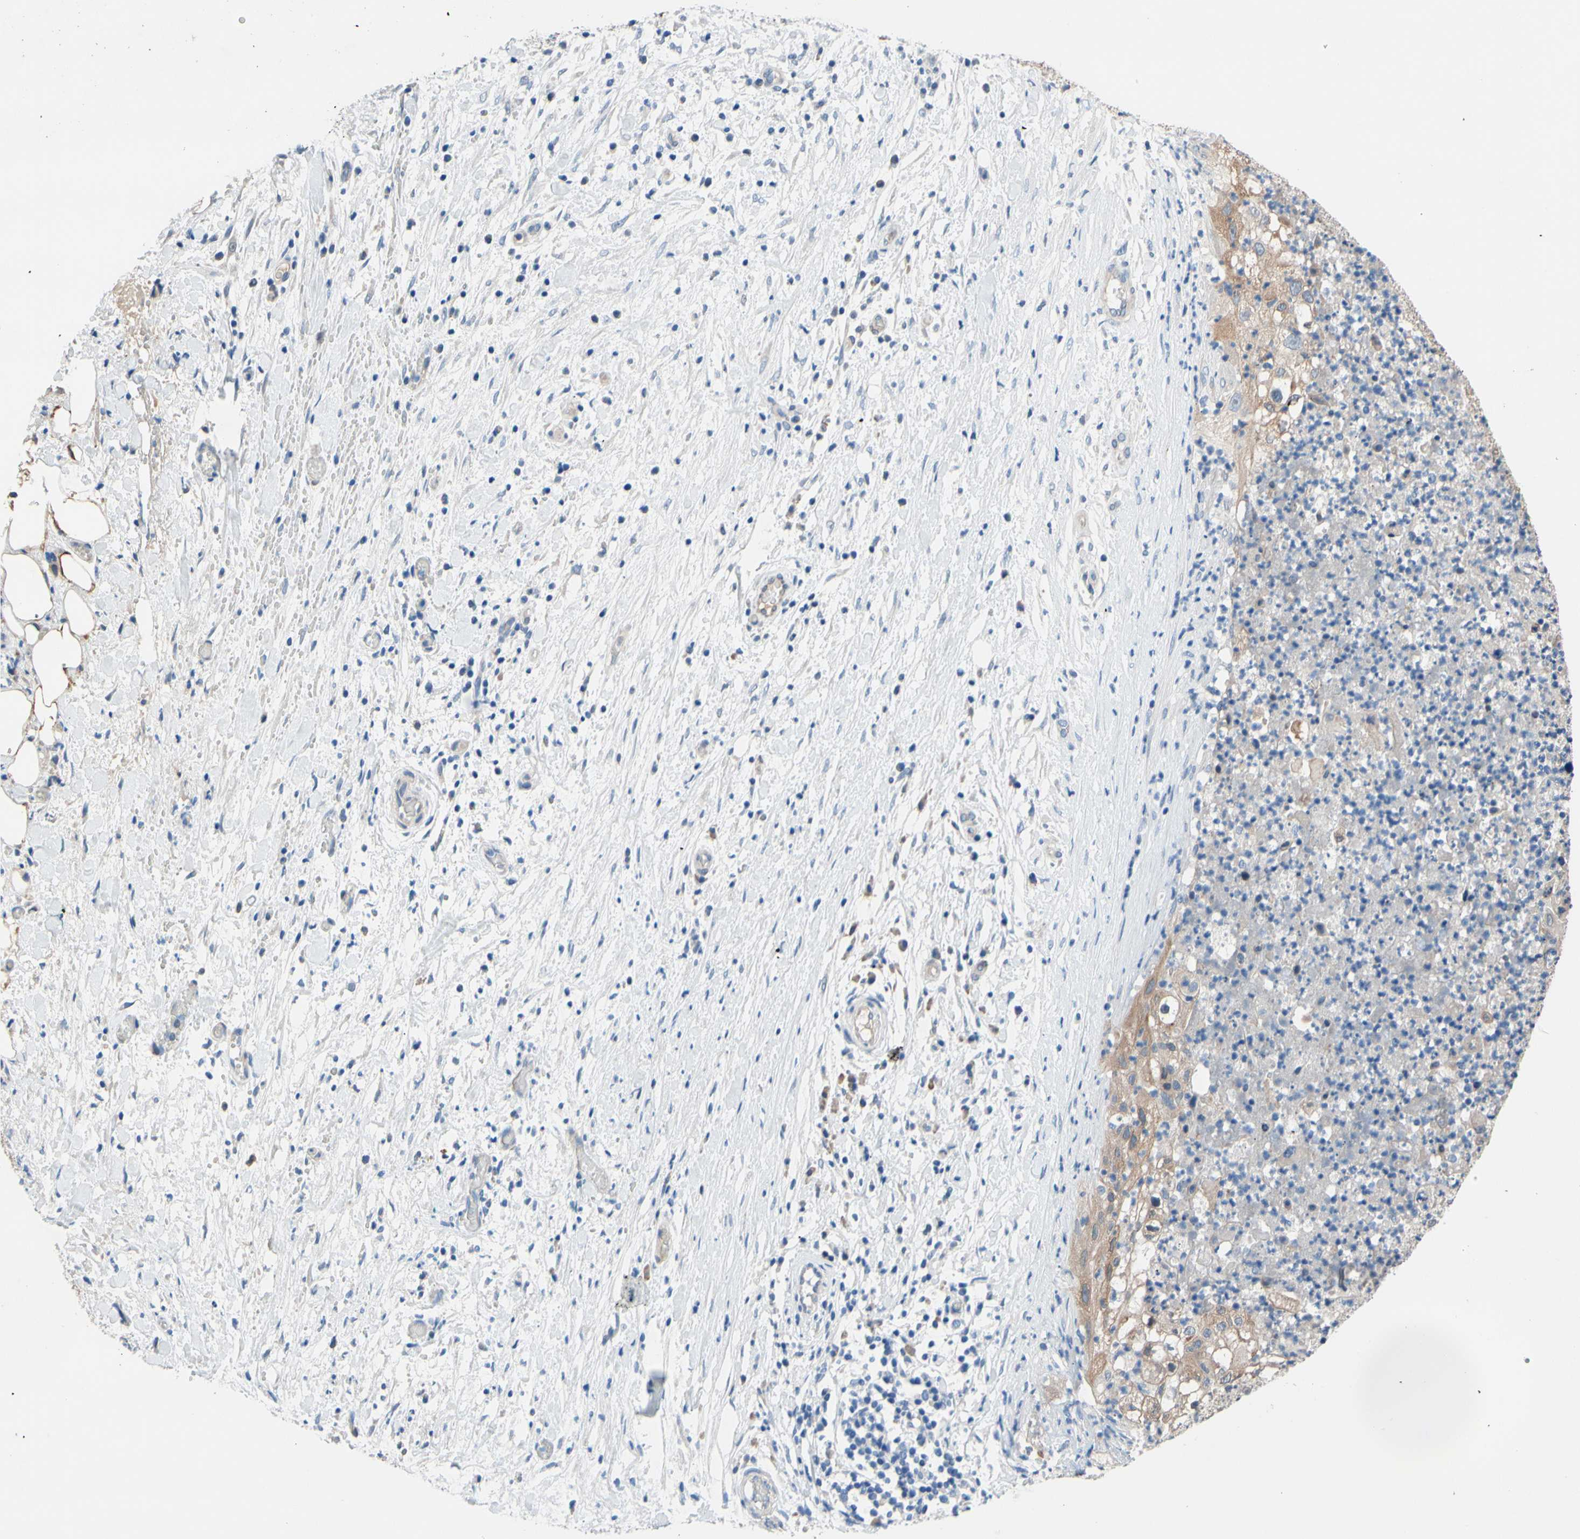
{"staining": {"intensity": "weak", "quantity": ">75%", "location": "cytoplasmic/membranous"}, "tissue": "lung cancer", "cell_type": "Tumor cells", "image_type": "cancer", "snomed": [{"axis": "morphology", "description": "Inflammation, NOS"}, {"axis": "morphology", "description": "Squamous cell carcinoma, NOS"}, {"axis": "topography", "description": "Lymph node"}, {"axis": "topography", "description": "Soft tissue"}, {"axis": "topography", "description": "Lung"}], "caption": "Human lung squamous cell carcinoma stained for a protein (brown) displays weak cytoplasmic/membranous positive positivity in approximately >75% of tumor cells.", "gene": "PRXL2A", "patient": {"sex": "male", "age": 66}}